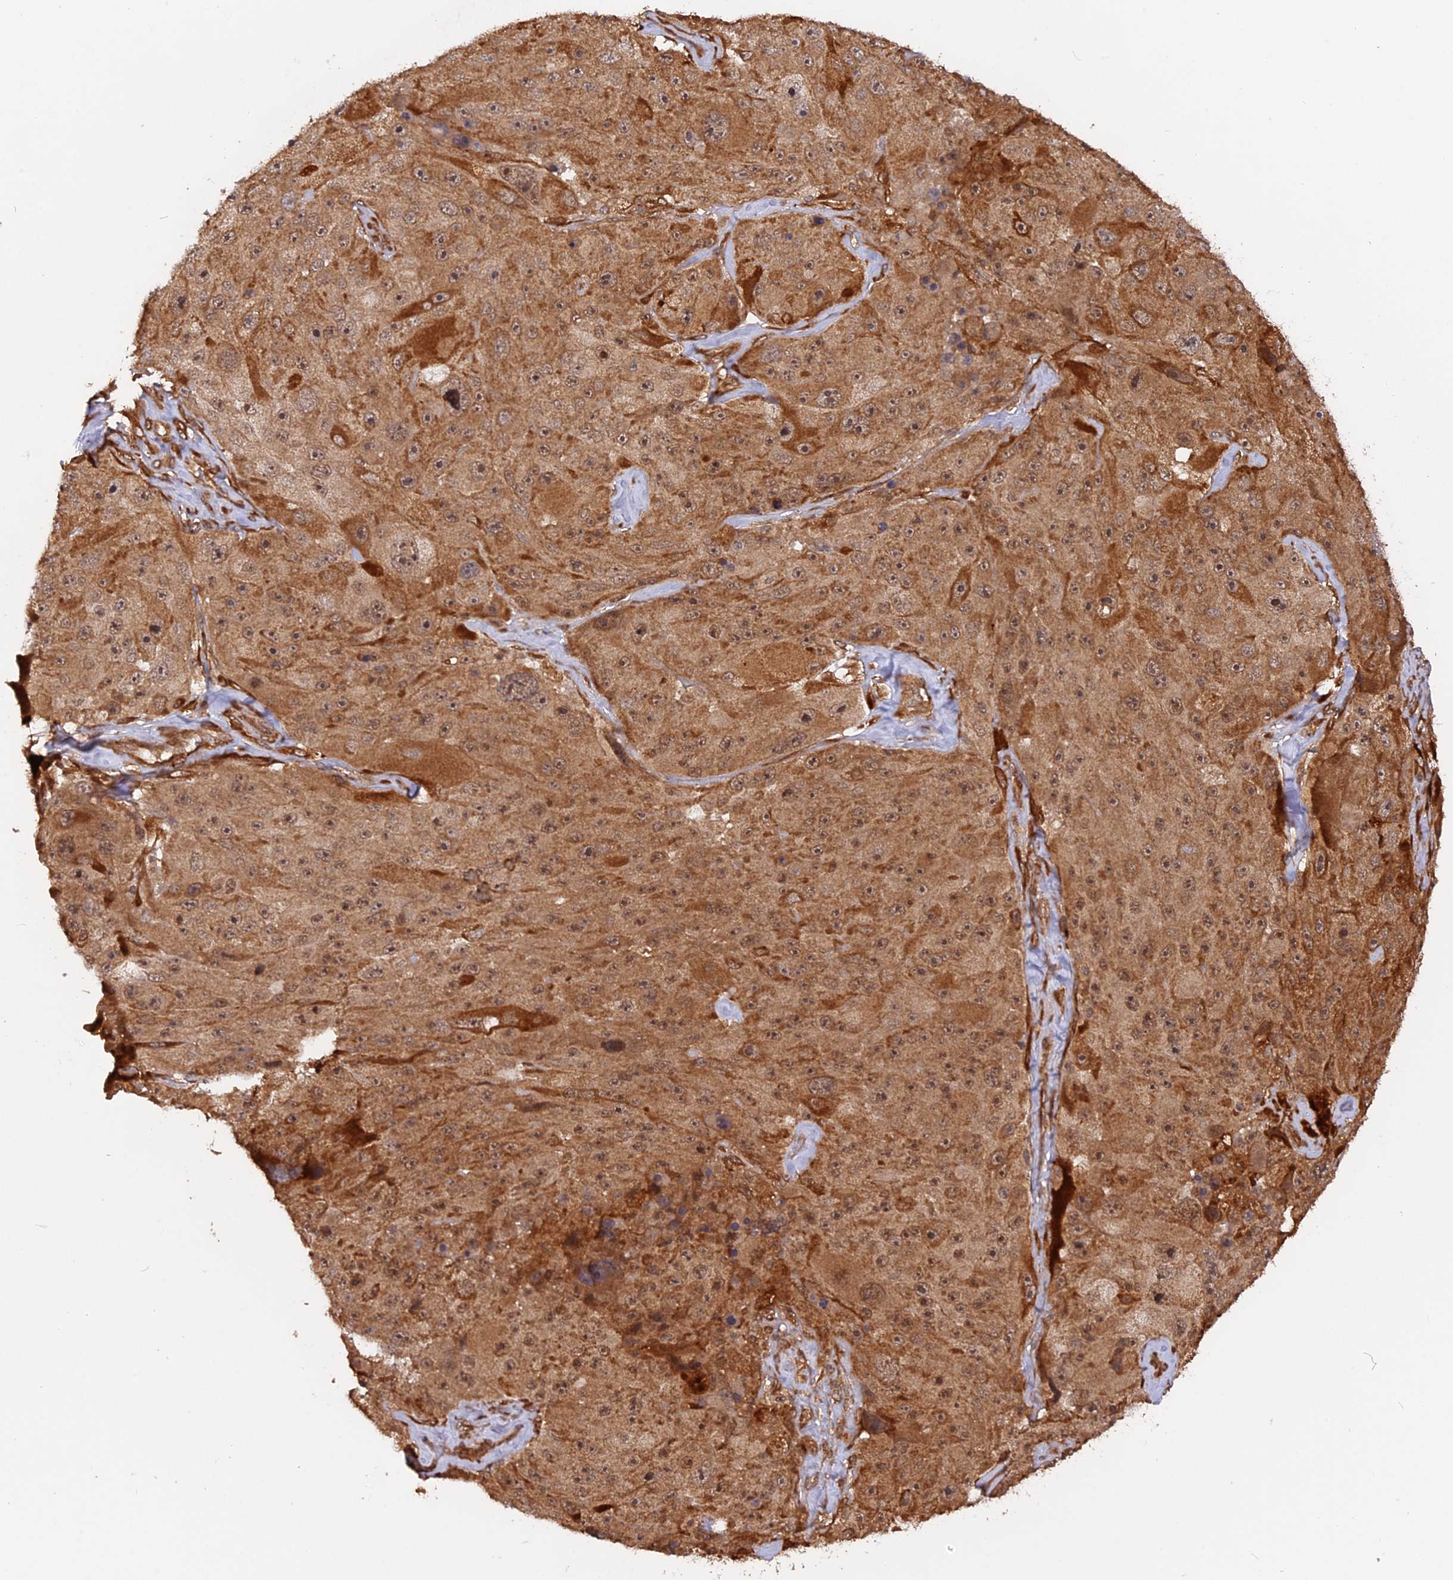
{"staining": {"intensity": "moderate", "quantity": ">75%", "location": "cytoplasmic/membranous,nuclear"}, "tissue": "melanoma", "cell_type": "Tumor cells", "image_type": "cancer", "snomed": [{"axis": "morphology", "description": "Malignant melanoma, Metastatic site"}, {"axis": "topography", "description": "Lymph node"}], "caption": "Melanoma stained with DAB (3,3'-diaminobenzidine) immunohistochemistry (IHC) shows medium levels of moderate cytoplasmic/membranous and nuclear staining in about >75% of tumor cells.", "gene": "CCDC174", "patient": {"sex": "male", "age": 62}}